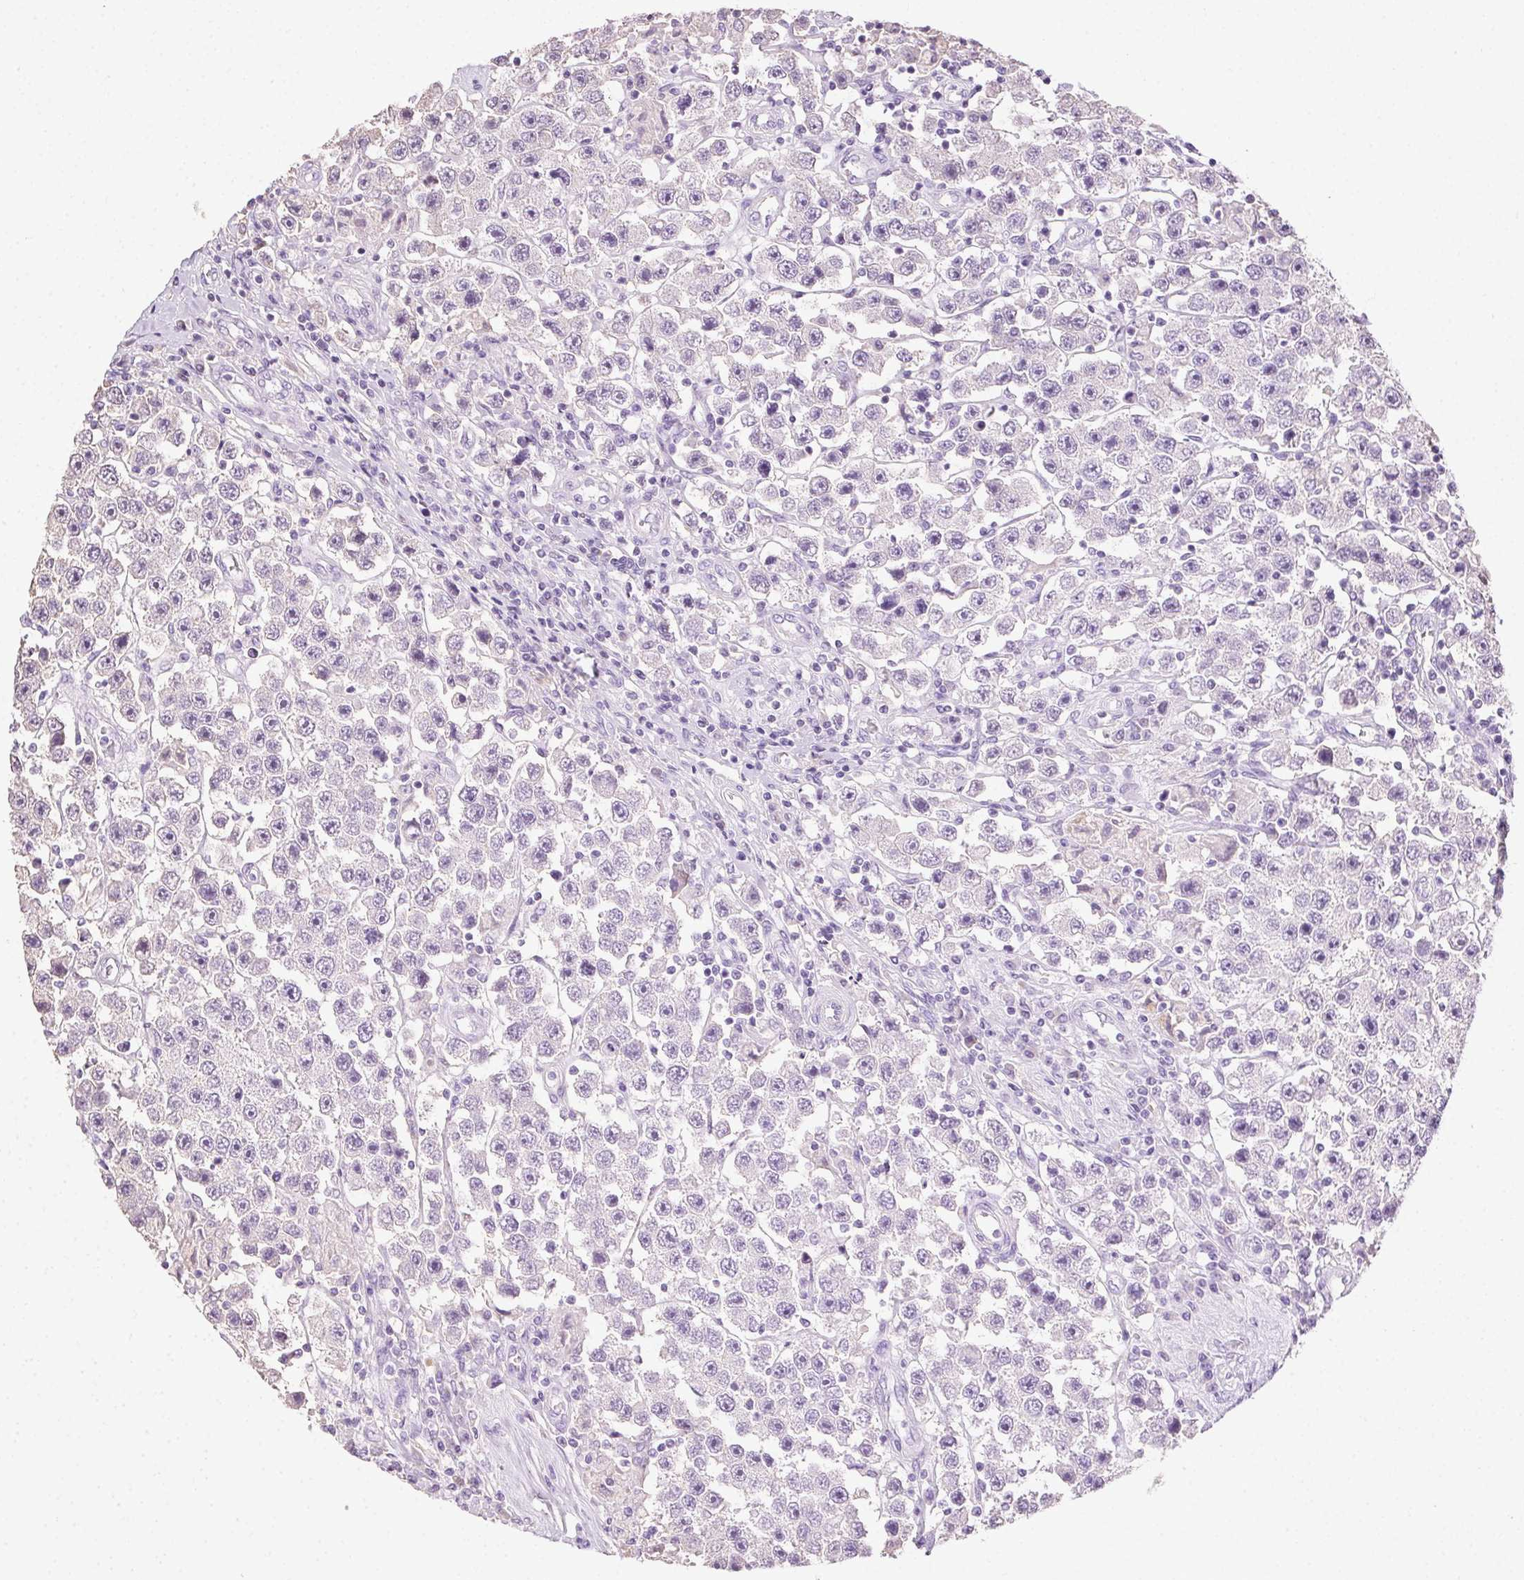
{"staining": {"intensity": "negative", "quantity": "none", "location": "none"}, "tissue": "testis cancer", "cell_type": "Tumor cells", "image_type": "cancer", "snomed": [{"axis": "morphology", "description": "Seminoma, NOS"}, {"axis": "topography", "description": "Testis"}], "caption": "High power microscopy image of an immunohistochemistry micrograph of seminoma (testis), revealing no significant expression in tumor cells.", "gene": "SYCE2", "patient": {"sex": "male", "age": 45}}